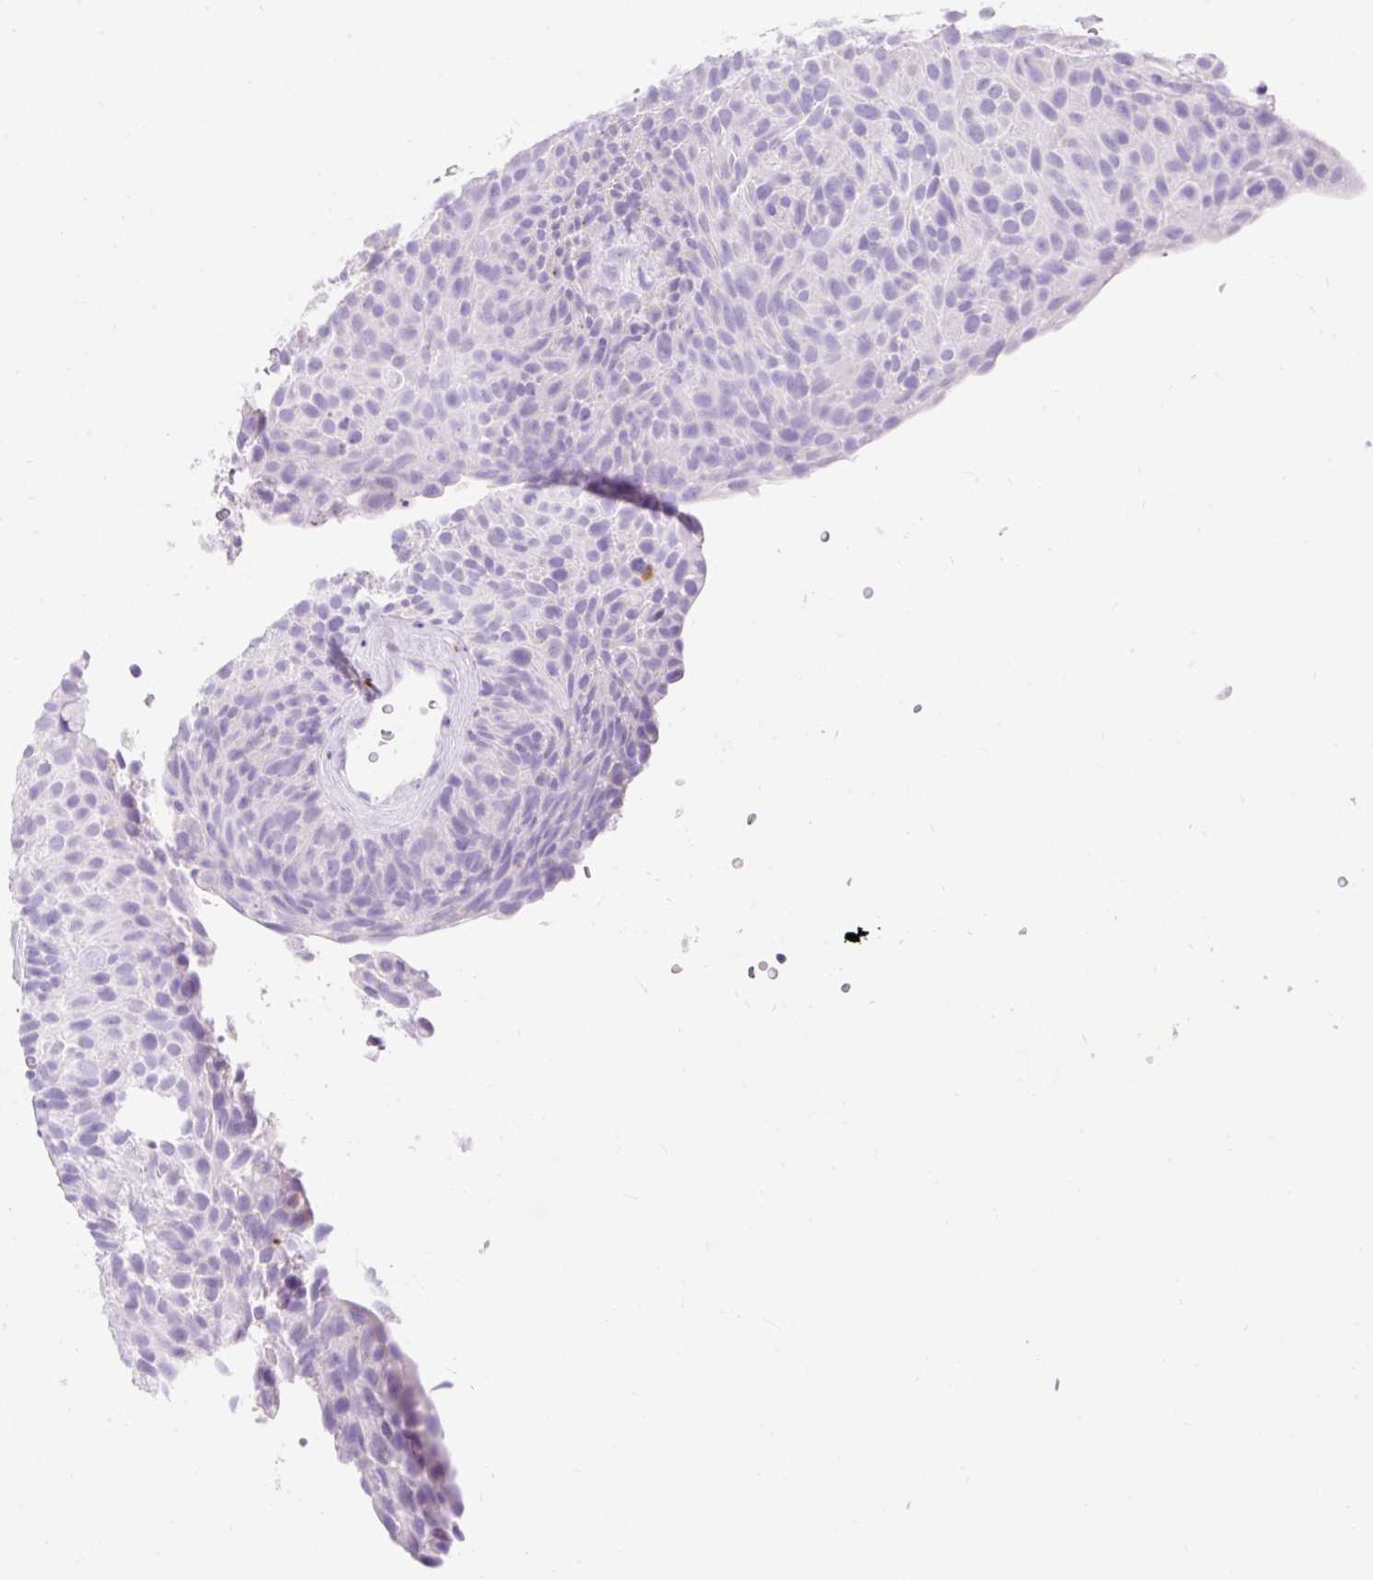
{"staining": {"intensity": "negative", "quantity": "none", "location": "none"}, "tissue": "urothelial cancer", "cell_type": "Tumor cells", "image_type": "cancer", "snomed": [{"axis": "morphology", "description": "Urothelial carcinoma, Low grade"}, {"axis": "topography", "description": "Urinary bladder"}], "caption": "This is an immunohistochemistry (IHC) photomicrograph of human urothelial cancer. There is no positivity in tumor cells.", "gene": "HEXB", "patient": {"sex": "male", "age": 78}}